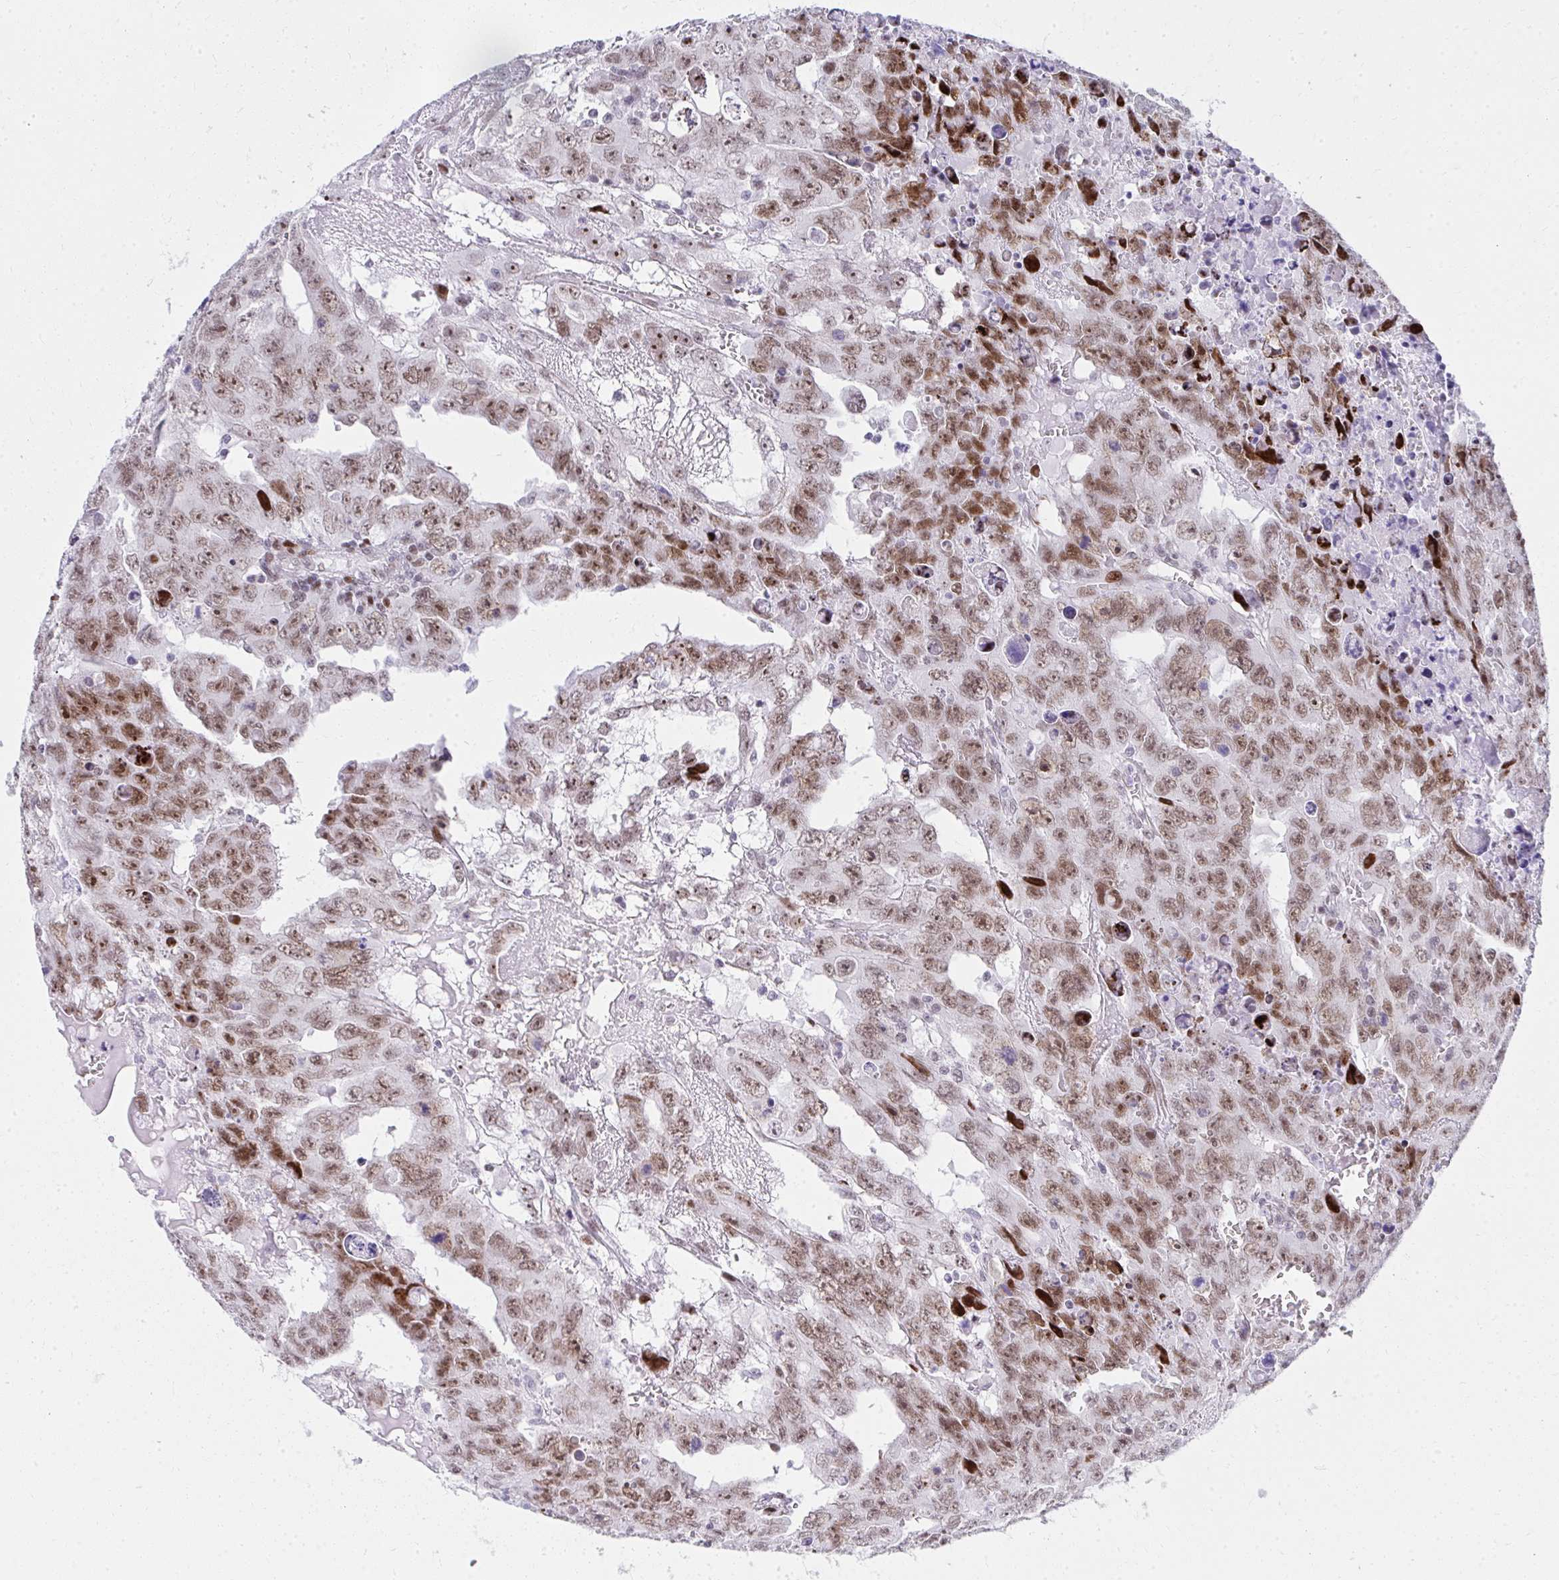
{"staining": {"intensity": "moderate", "quantity": ">75%", "location": "nuclear"}, "tissue": "testis cancer", "cell_type": "Tumor cells", "image_type": "cancer", "snomed": [{"axis": "morphology", "description": "Carcinoma, Embryonal, NOS"}, {"axis": "topography", "description": "Testis"}], "caption": "A medium amount of moderate nuclear staining is present in approximately >75% of tumor cells in testis cancer (embryonal carcinoma) tissue.", "gene": "GLDN", "patient": {"sex": "male", "age": 24}}